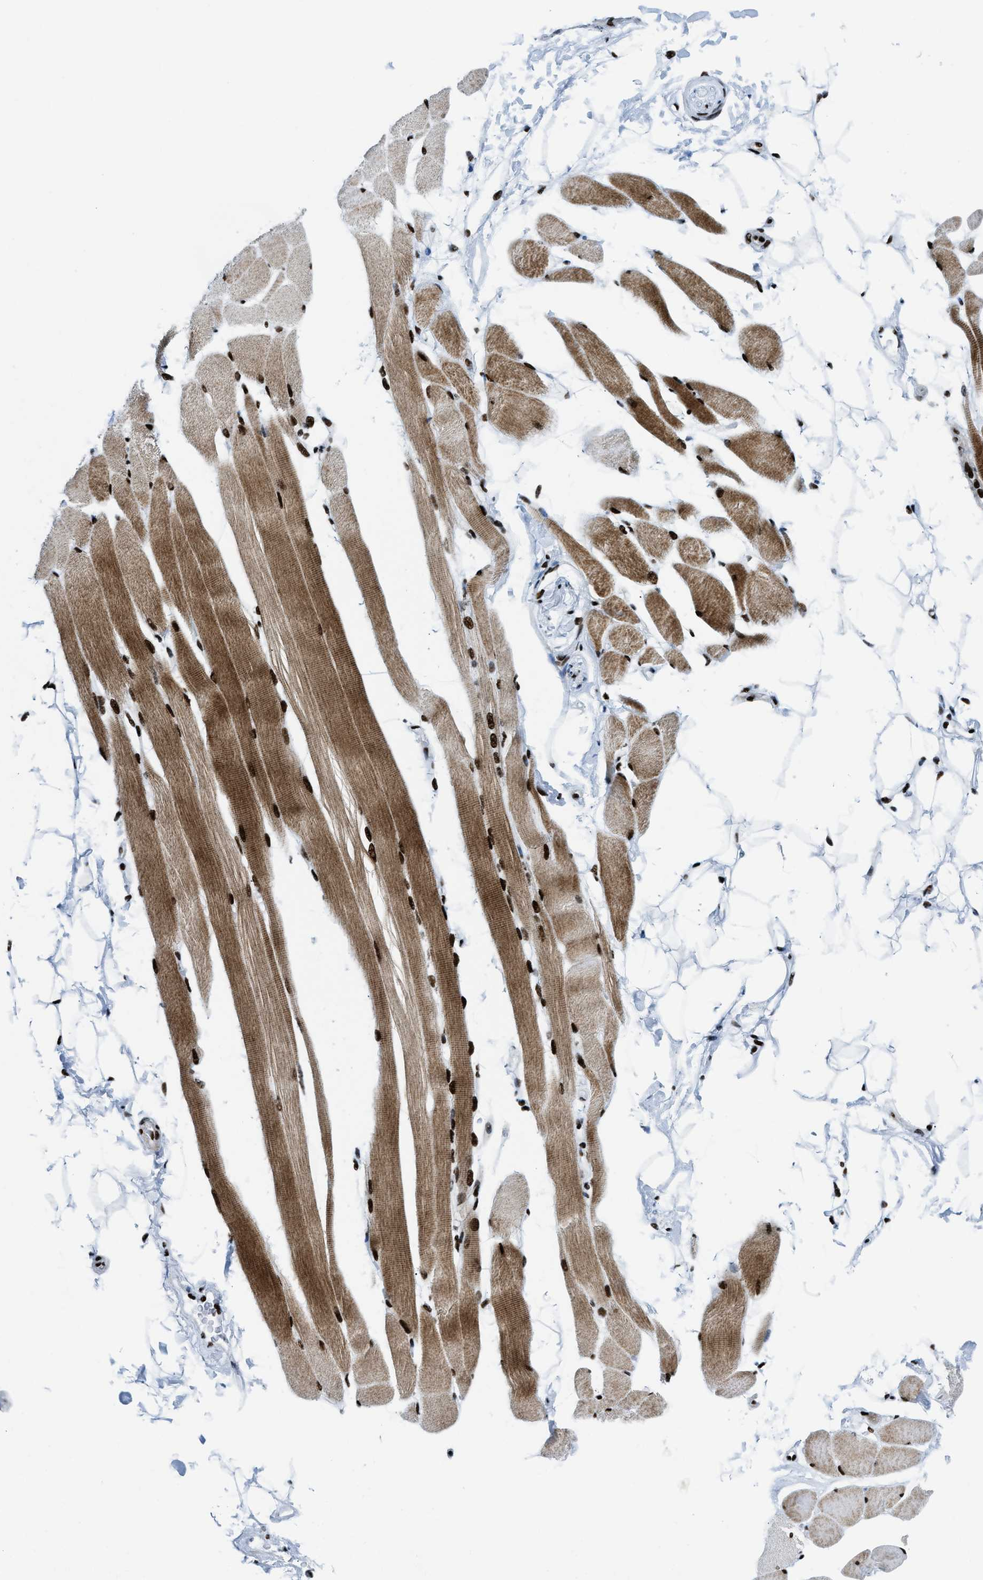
{"staining": {"intensity": "strong", "quantity": ">75%", "location": "cytoplasmic/membranous,nuclear"}, "tissue": "skeletal muscle", "cell_type": "Myocytes", "image_type": "normal", "snomed": [{"axis": "morphology", "description": "Normal tissue, NOS"}, {"axis": "topography", "description": "Skeletal muscle"}, {"axis": "topography", "description": "Peripheral nerve tissue"}], "caption": "Protein analysis of benign skeletal muscle reveals strong cytoplasmic/membranous,nuclear expression in about >75% of myocytes.", "gene": "NONO", "patient": {"sex": "female", "age": 84}}